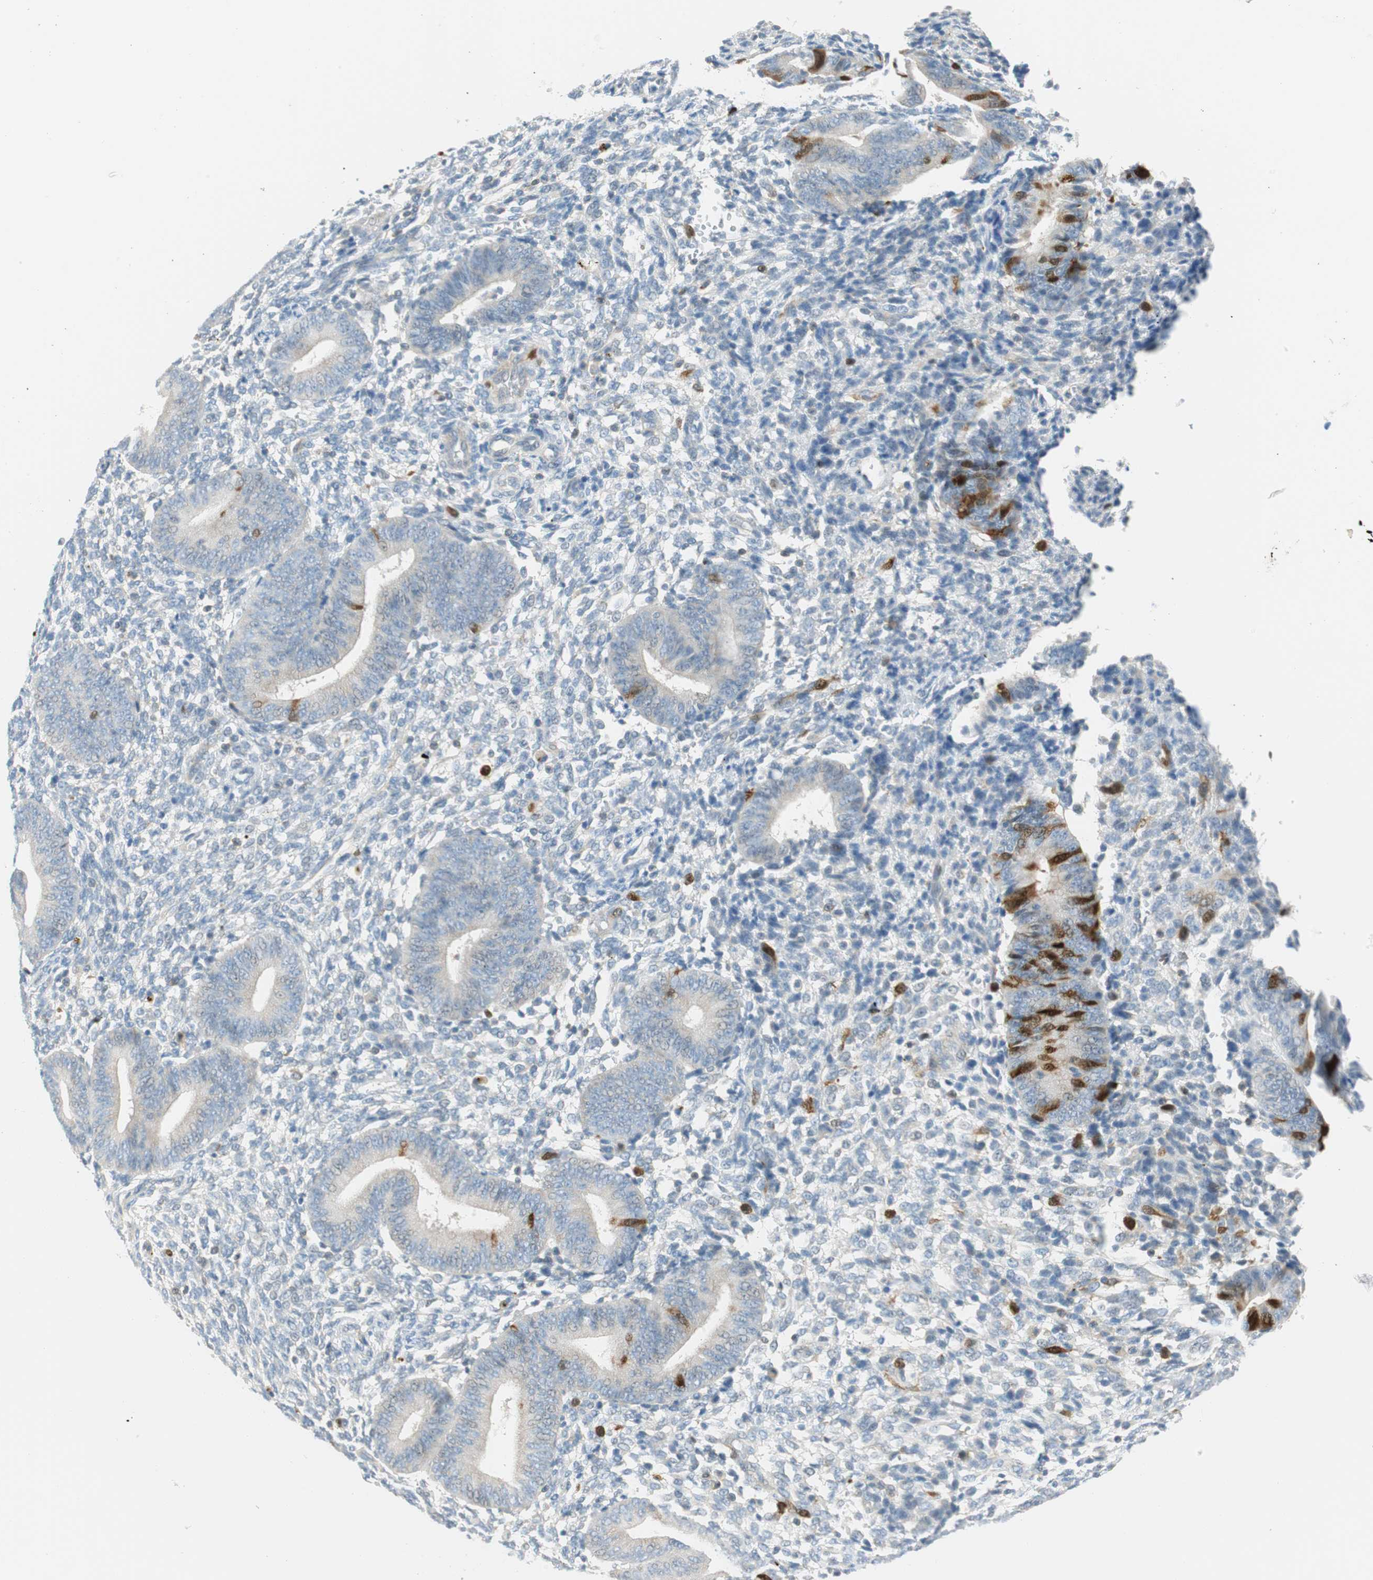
{"staining": {"intensity": "negative", "quantity": "none", "location": "none"}, "tissue": "endometrium", "cell_type": "Cells in endometrial stroma", "image_type": "normal", "snomed": [{"axis": "morphology", "description": "Normal tissue, NOS"}, {"axis": "topography", "description": "Uterus"}, {"axis": "topography", "description": "Endometrium"}], "caption": "This is an immunohistochemistry photomicrograph of normal endometrium. There is no expression in cells in endometrial stroma.", "gene": "PTTG1", "patient": {"sex": "female", "age": 33}}